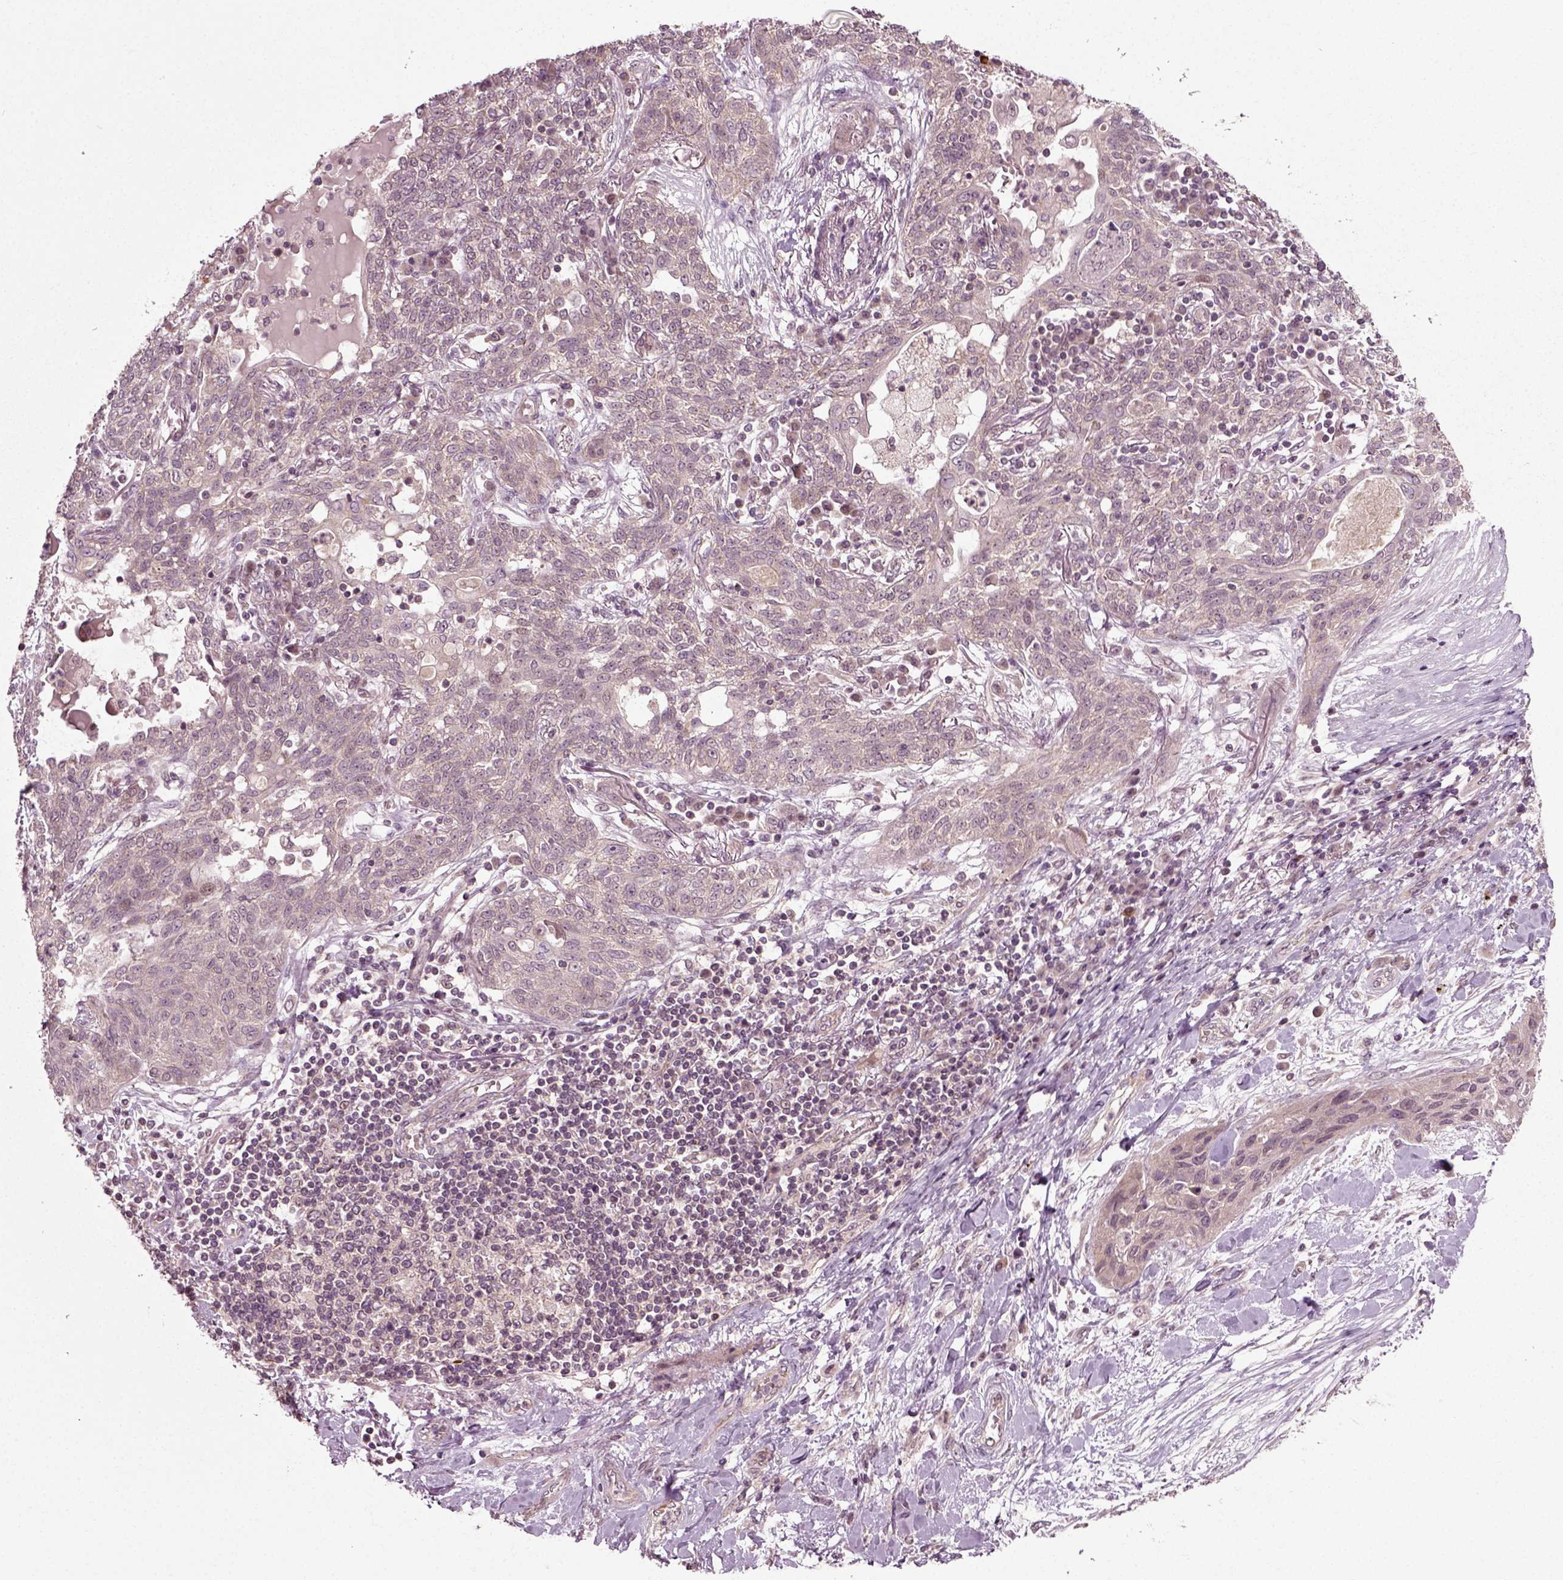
{"staining": {"intensity": "negative", "quantity": "none", "location": "none"}, "tissue": "lung cancer", "cell_type": "Tumor cells", "image_type": "cancer", "snomed": [{"axis": "morphology", "description": "Squamous cell carcinoma, NOS"}, {"axis": "topography", "description": "Lung"}], "caption": "Micrograph shows no significant protein staining in tumor cells of lung cancer. (DAB immunohistochemistry visualized using brightfield microscopy, high magnification).", "gene": "PLCD3", "patient": {"sex": "female", "age": 70}}